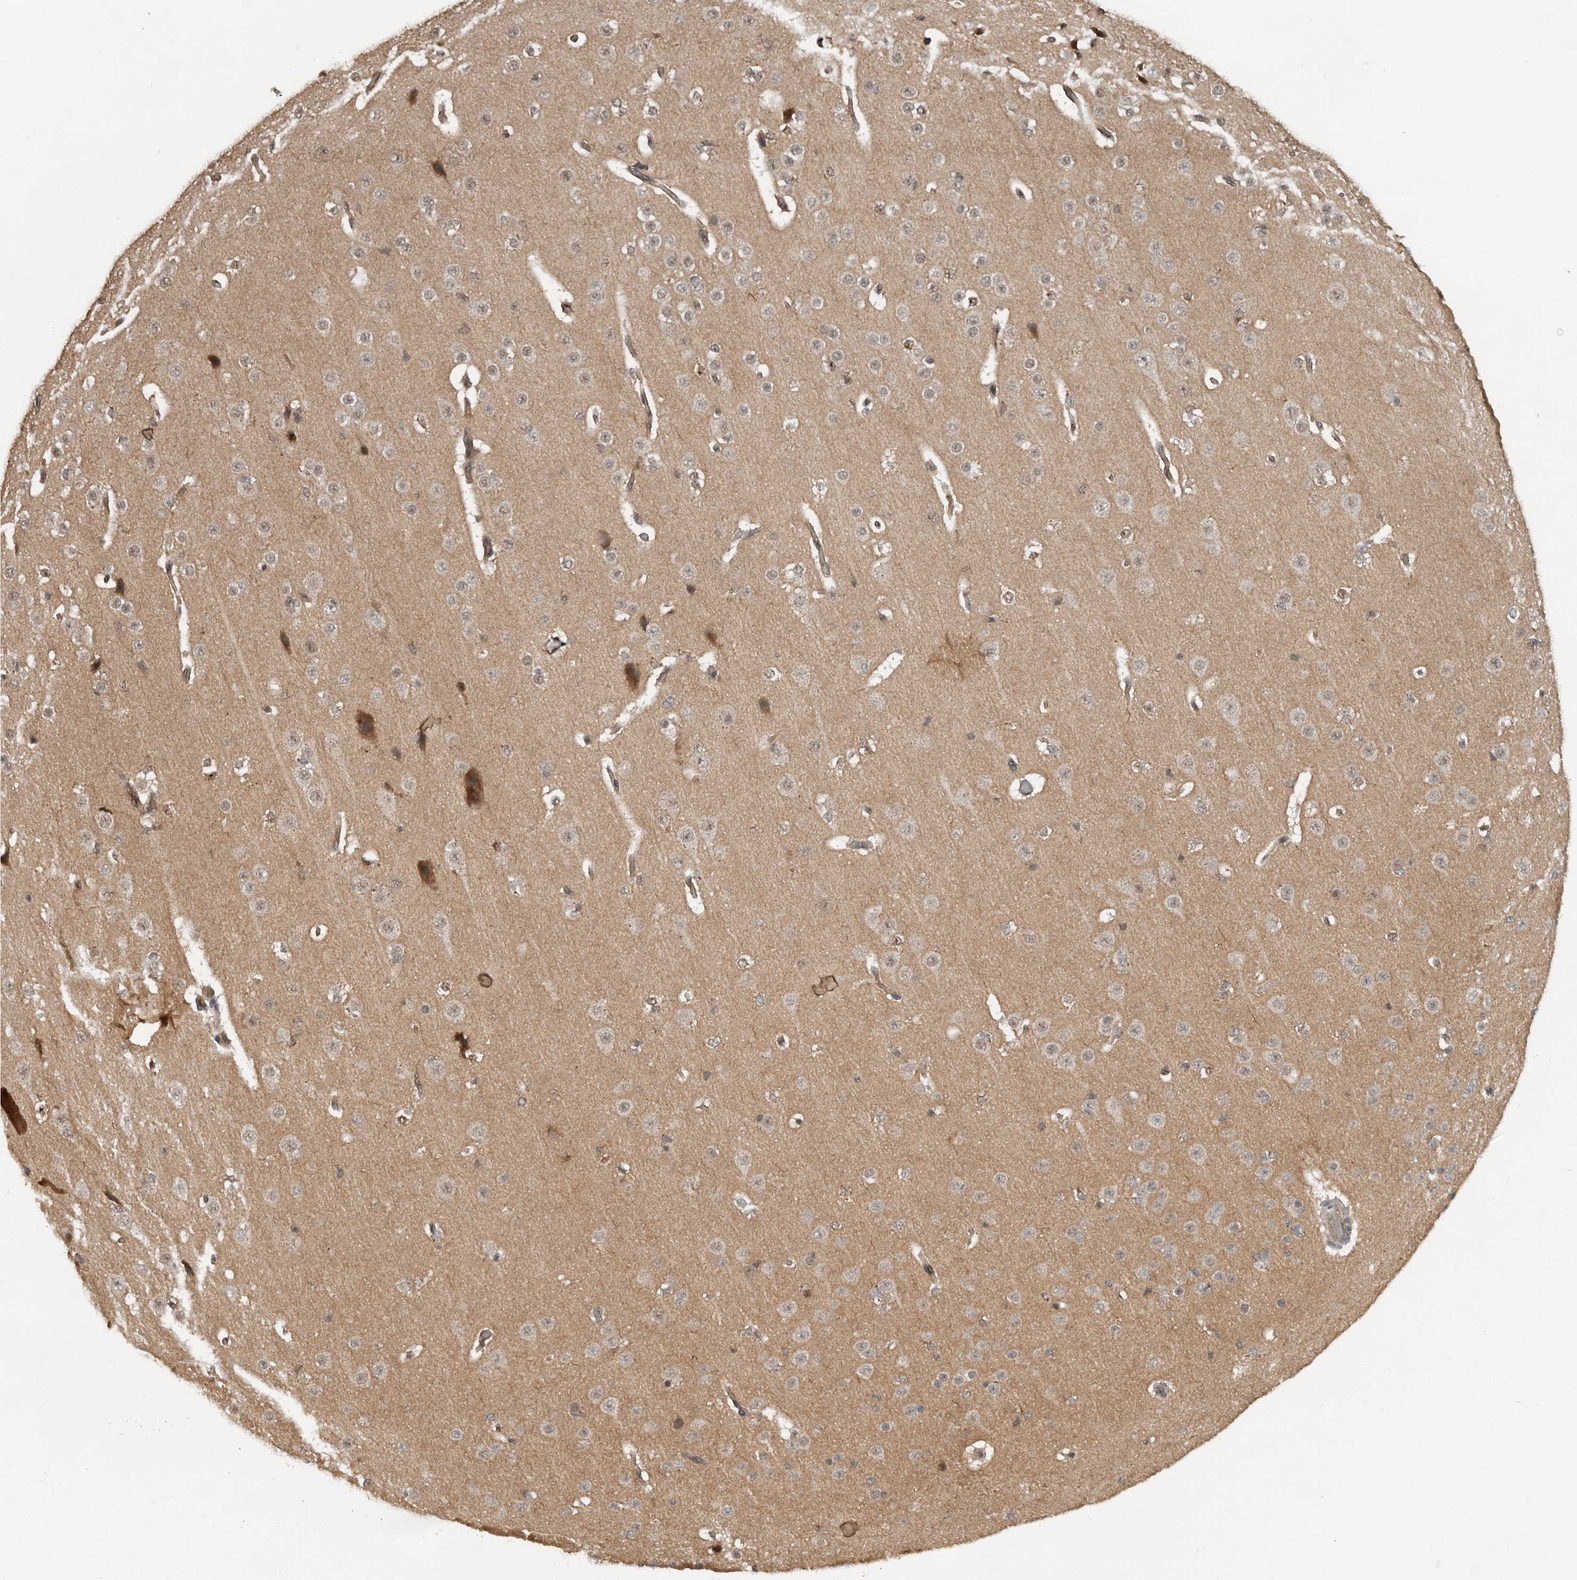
{"staining": {"intensity": "weak", "quantity": "25%-75%", "location": "cytoplasmic/membranous"}, "tissue": "cerebral cortex", "cell_type": "Endothelial cells", "image_type": "normal", "snomed": [{"axis": "morphology", "description": "Normal tissue, NOS"}, {"axis": "morphology", "description": "Developmental malformation"}, {"axis": "topography", "description": "Cerebral cortex"}], "caption": "Cerebral cortex stained with DAB (3,3'-diaminobenzidine) immunohistochemistry shows low levels of weak cytoplasmic/membranous expression in about 25%-75% of endothelial cells.", "gene": "CEP350", "patient": {"sex": "female", "age": 30}}